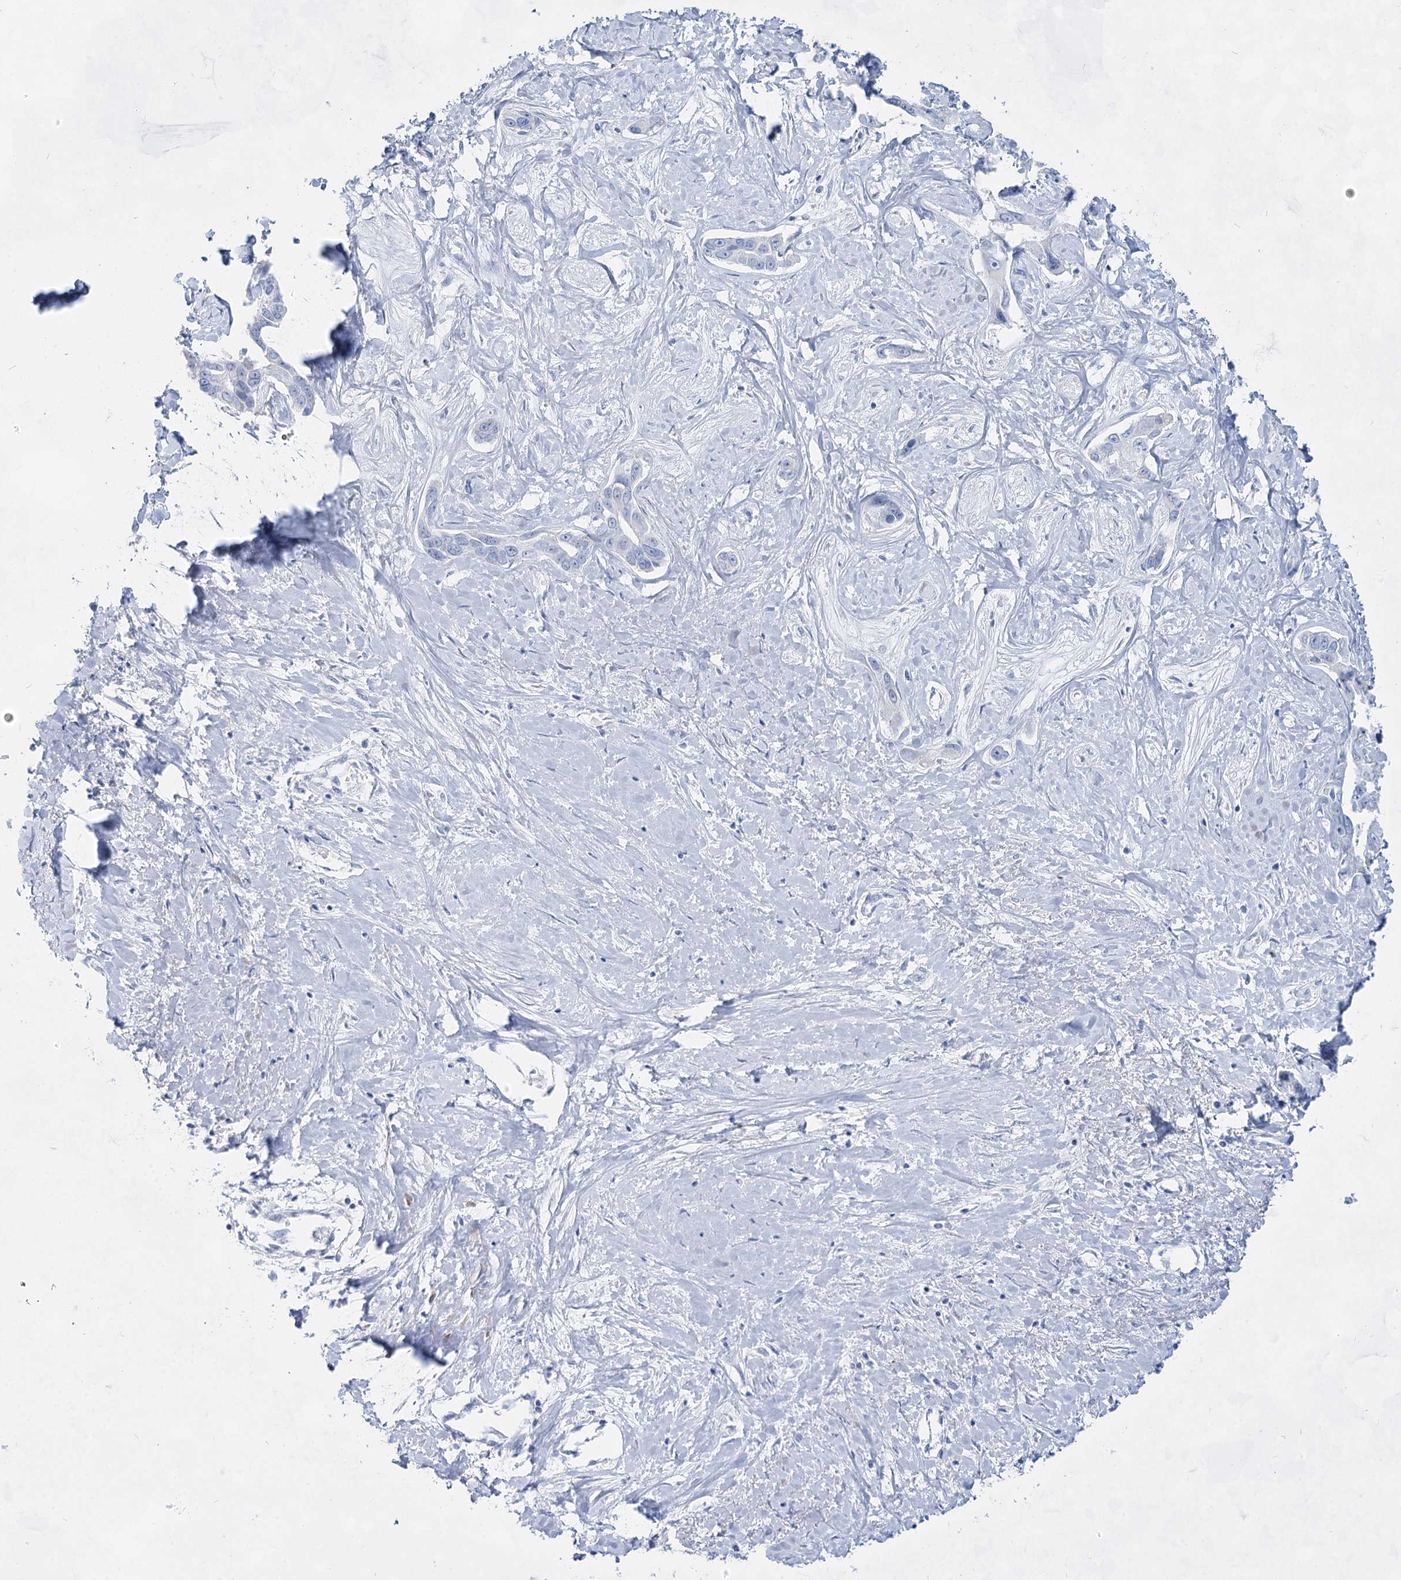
{"staining": {"intensity": "negative", "quantity": "none", "location": "none"}, "tissue": "liver cancer", "cell_type": "Tumor cells", "image_type": "cancer", "snomed": [{"axis": "morphology", "description": "Cholangiocarcinoma"}, {"axis": "topography", "description": "Liver"}], "caption": "Liver cancer was stained to show a protein in brown. There is no significant expression in tumor cells. (DAB (3,3'-diaminobenzidine) immunohistochemistry (IHC), high magnification).", "gene": "ACRV1", "patient": {"sex": "male", "age": 59}}